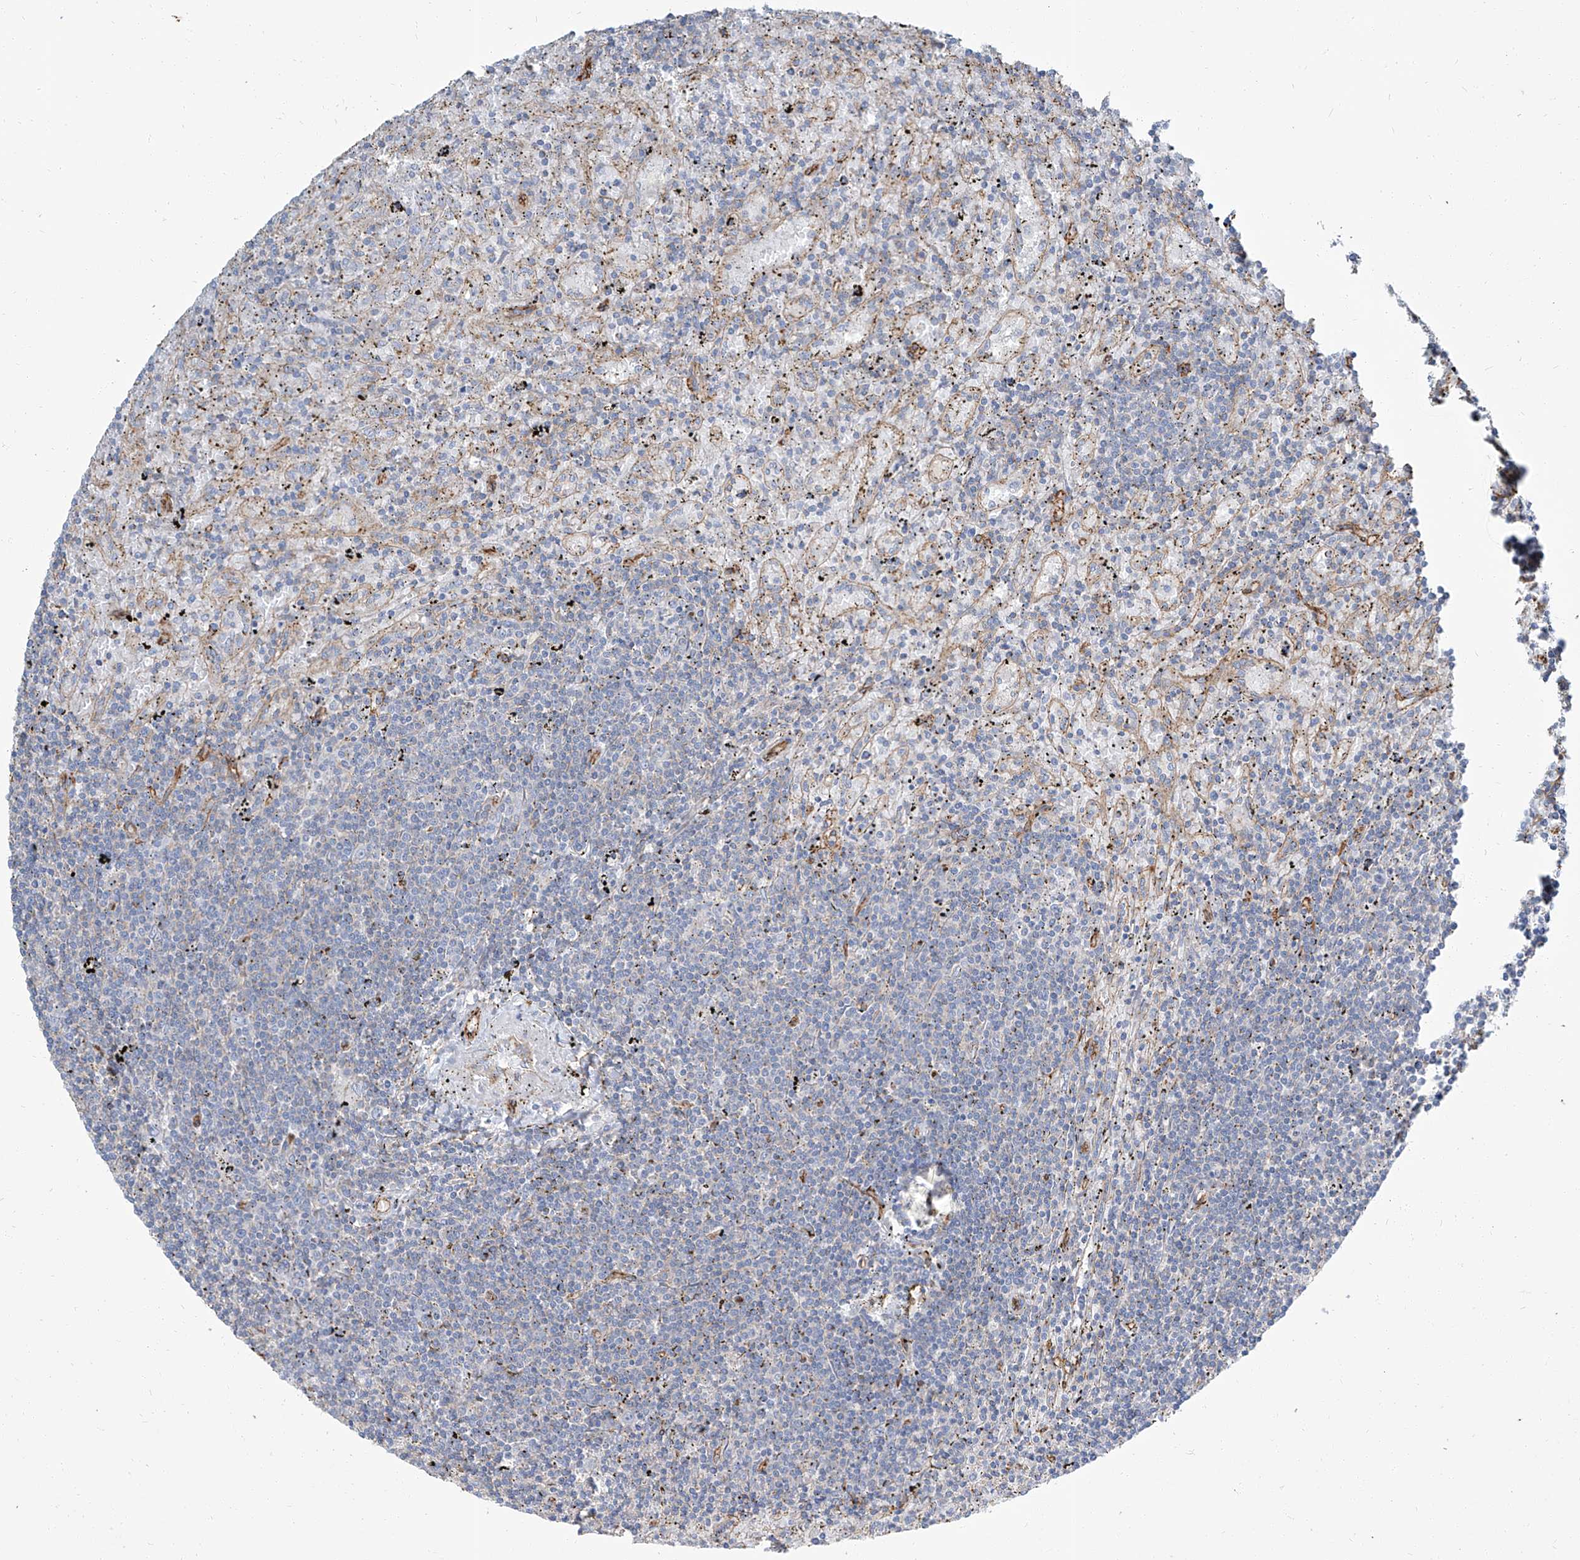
{"staining": {"intensity": "negative", "quantity": "none", "location": "none"}, "tissue": "lymphoma", "cell_type": "Tumor cells", "image_type": "cancer", "snomed": [{"axis": "morphology", "description": "Malignant lymphoma, non-Hodgkin's type, Low grade"}, {"axis": "topography", "description": "Spleen"}], "caption": "DAB (3,3'-diaminobenzidine) immunohistochemical staining of low-grade malignant lymphoma, non-Hodgkin's type shows no significant positivity in tumor cells. (DAB immunohistochemistry, high magnification).", "gene": "TXLNB", "patient": {"sex": "male", "age": 76}}